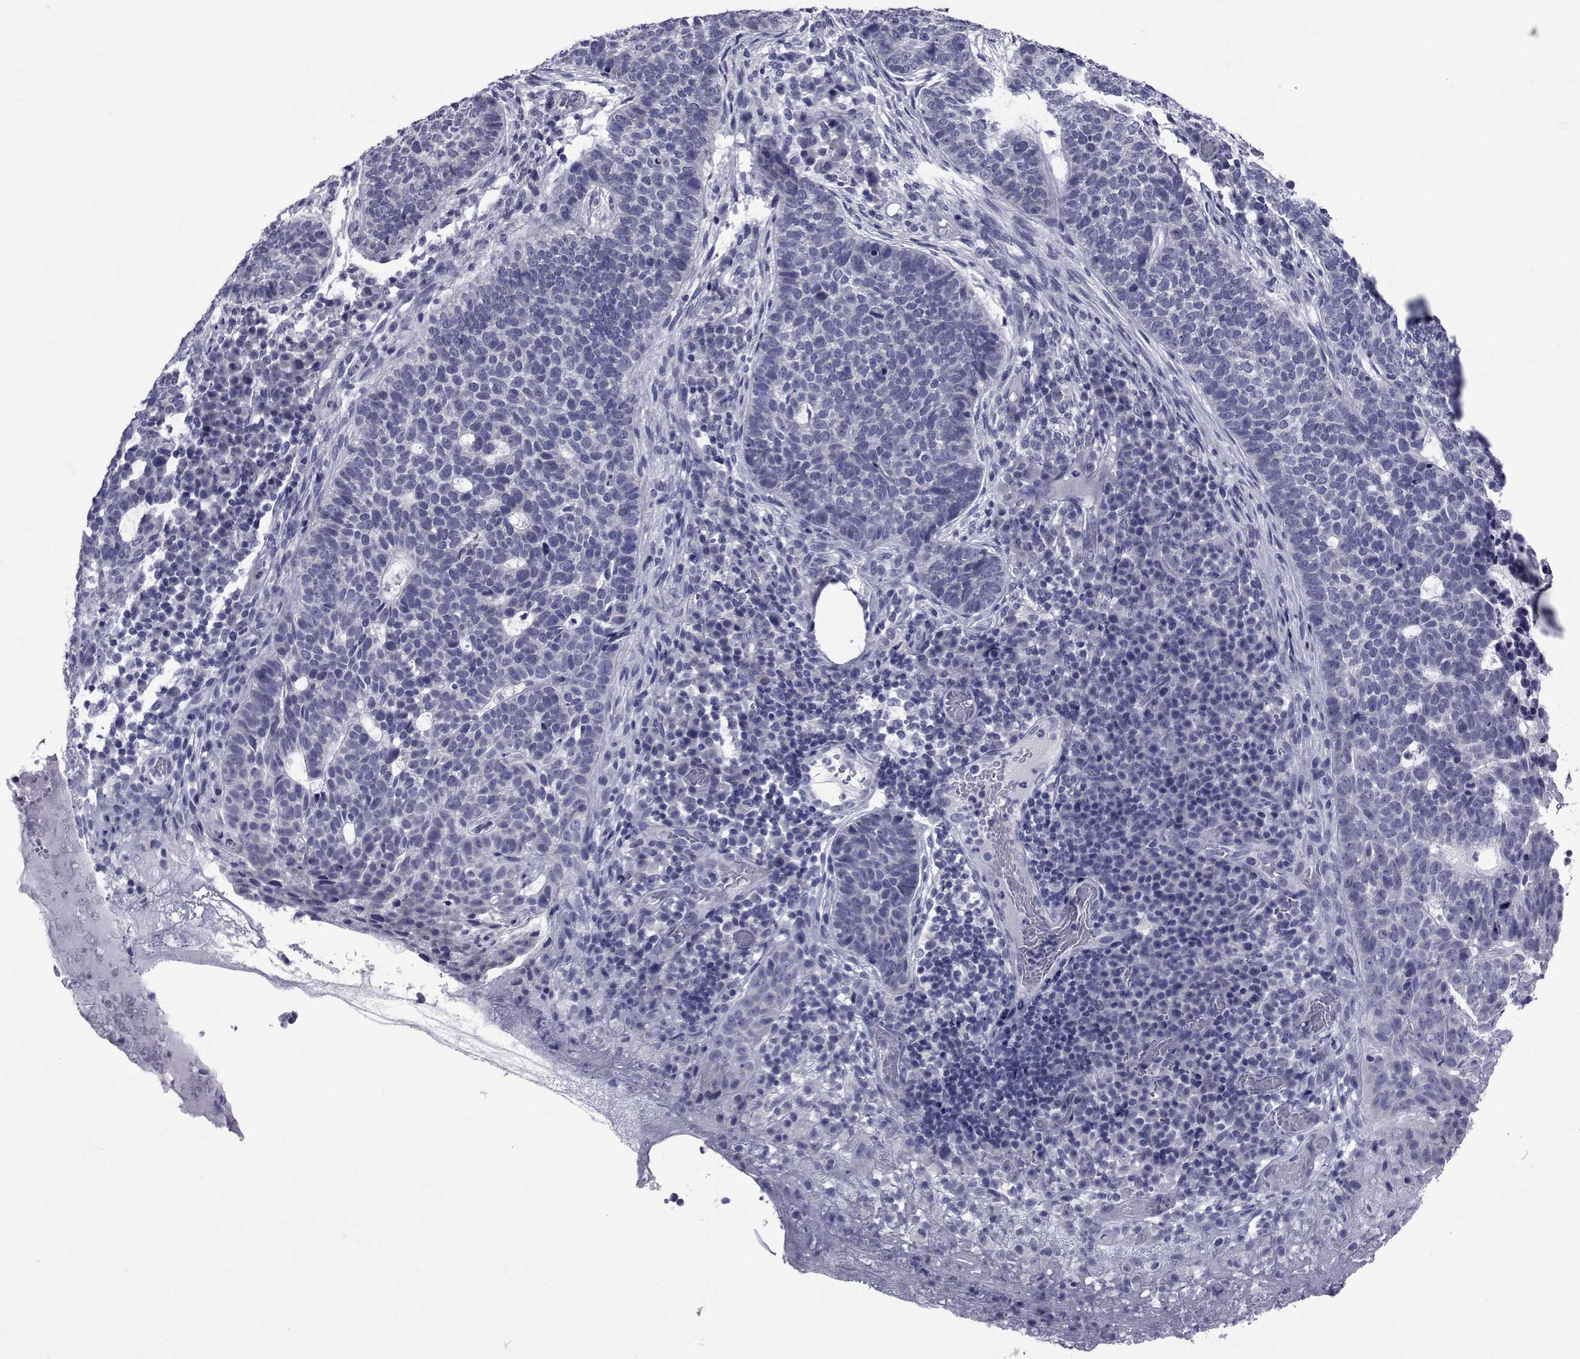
{"staining": {"intensity": "negative", "quantity": "none", "location": "none"}, "tissue": "skin cancer", "cell_type": "Tumor cells", "image_type": "cancer", "snomed": [{"axis": "morphology", "description": "Basal cell carcinoma"}, {"axis": "topography", "description": "Skin"}], "caption": "This is a histopathology image of immunohistochemistry staining of skin cancer (basal cell carcinoma), which shows no staining in tumor cells.", "gene": "GKAP1", "patient": {"sex": "female", "age": 69}}